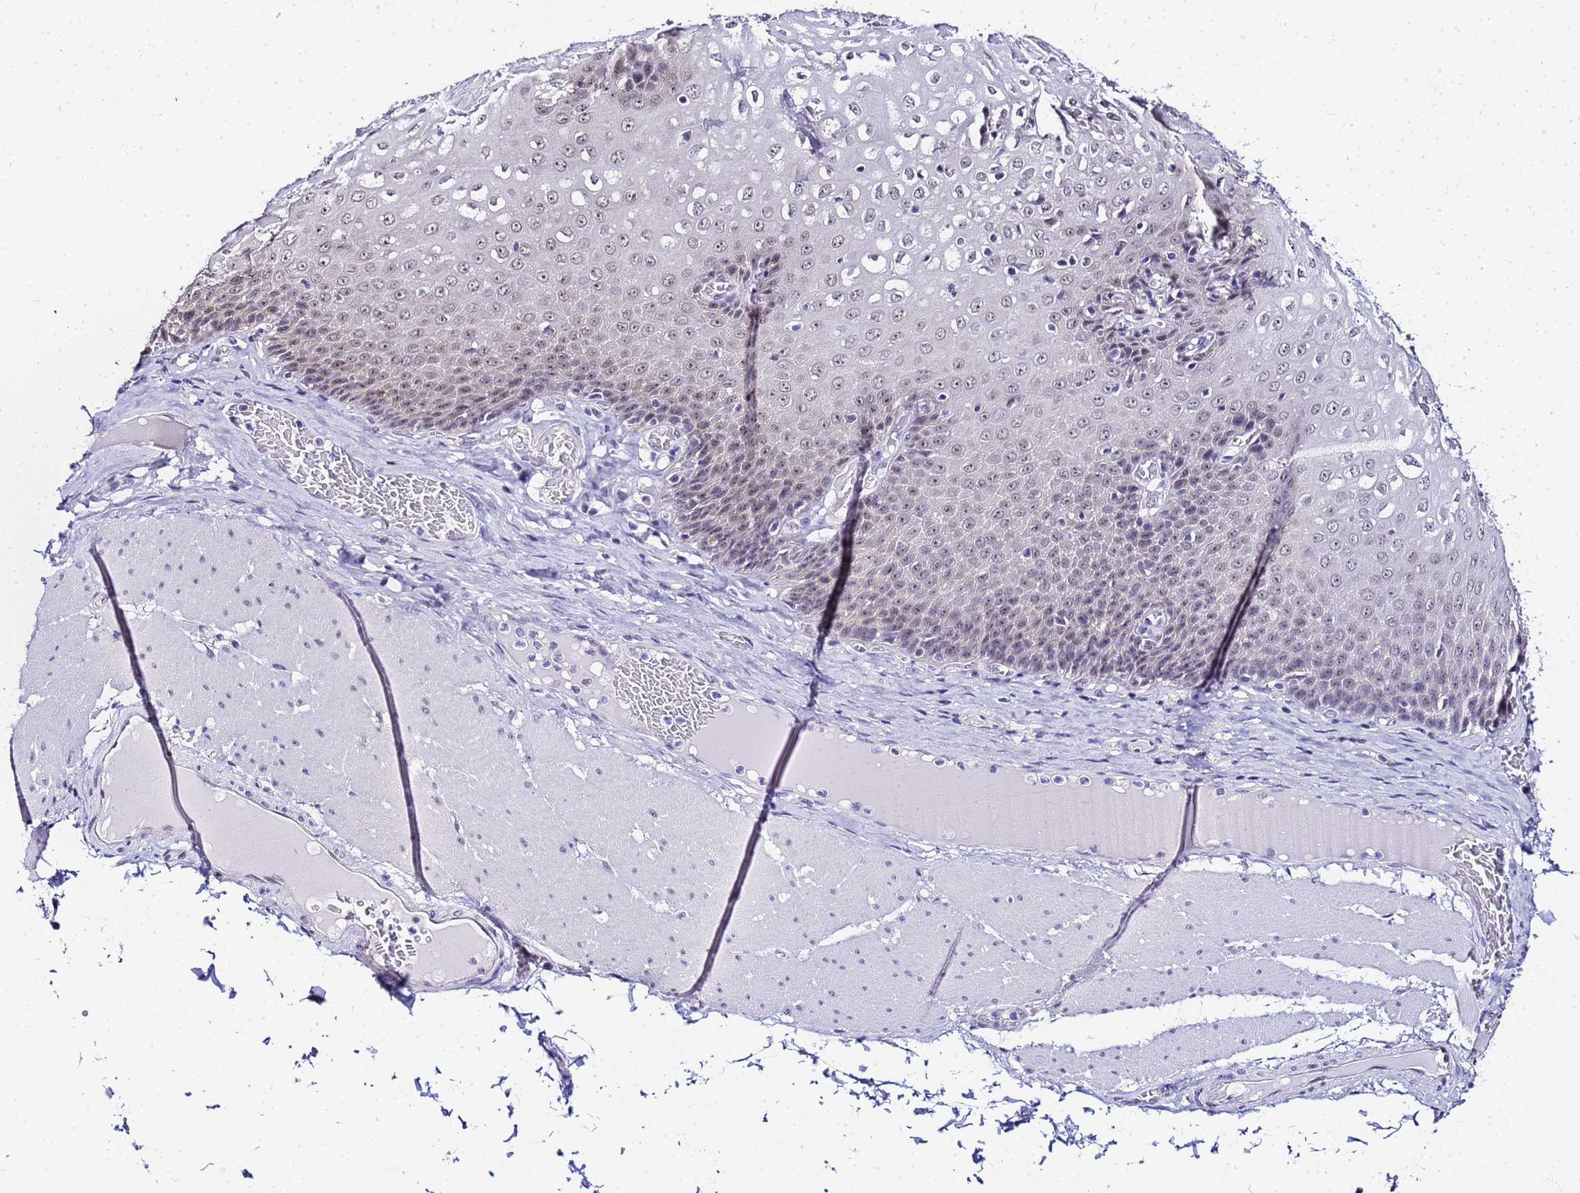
{"staining": {"intensity": "weak", "quantity": "25%-75%", "location": "nuclear"}, "tissue": "esophagus", "cell_type": "Squamous epithelial cells", "image_type": "normal", "snomed": [{"axis": "morphology", "description": "Normal tissue, NOS"}, {"axis": "topography", "description": "Esophagus"}], "caption": "A low amount of weak nuclear positivity is appreciated in approximately 25%-75% of squamous epithelial cells in normal esophagus.", "gene": "ACTL6B", "patient": {"sex": "male", "age": 60}}